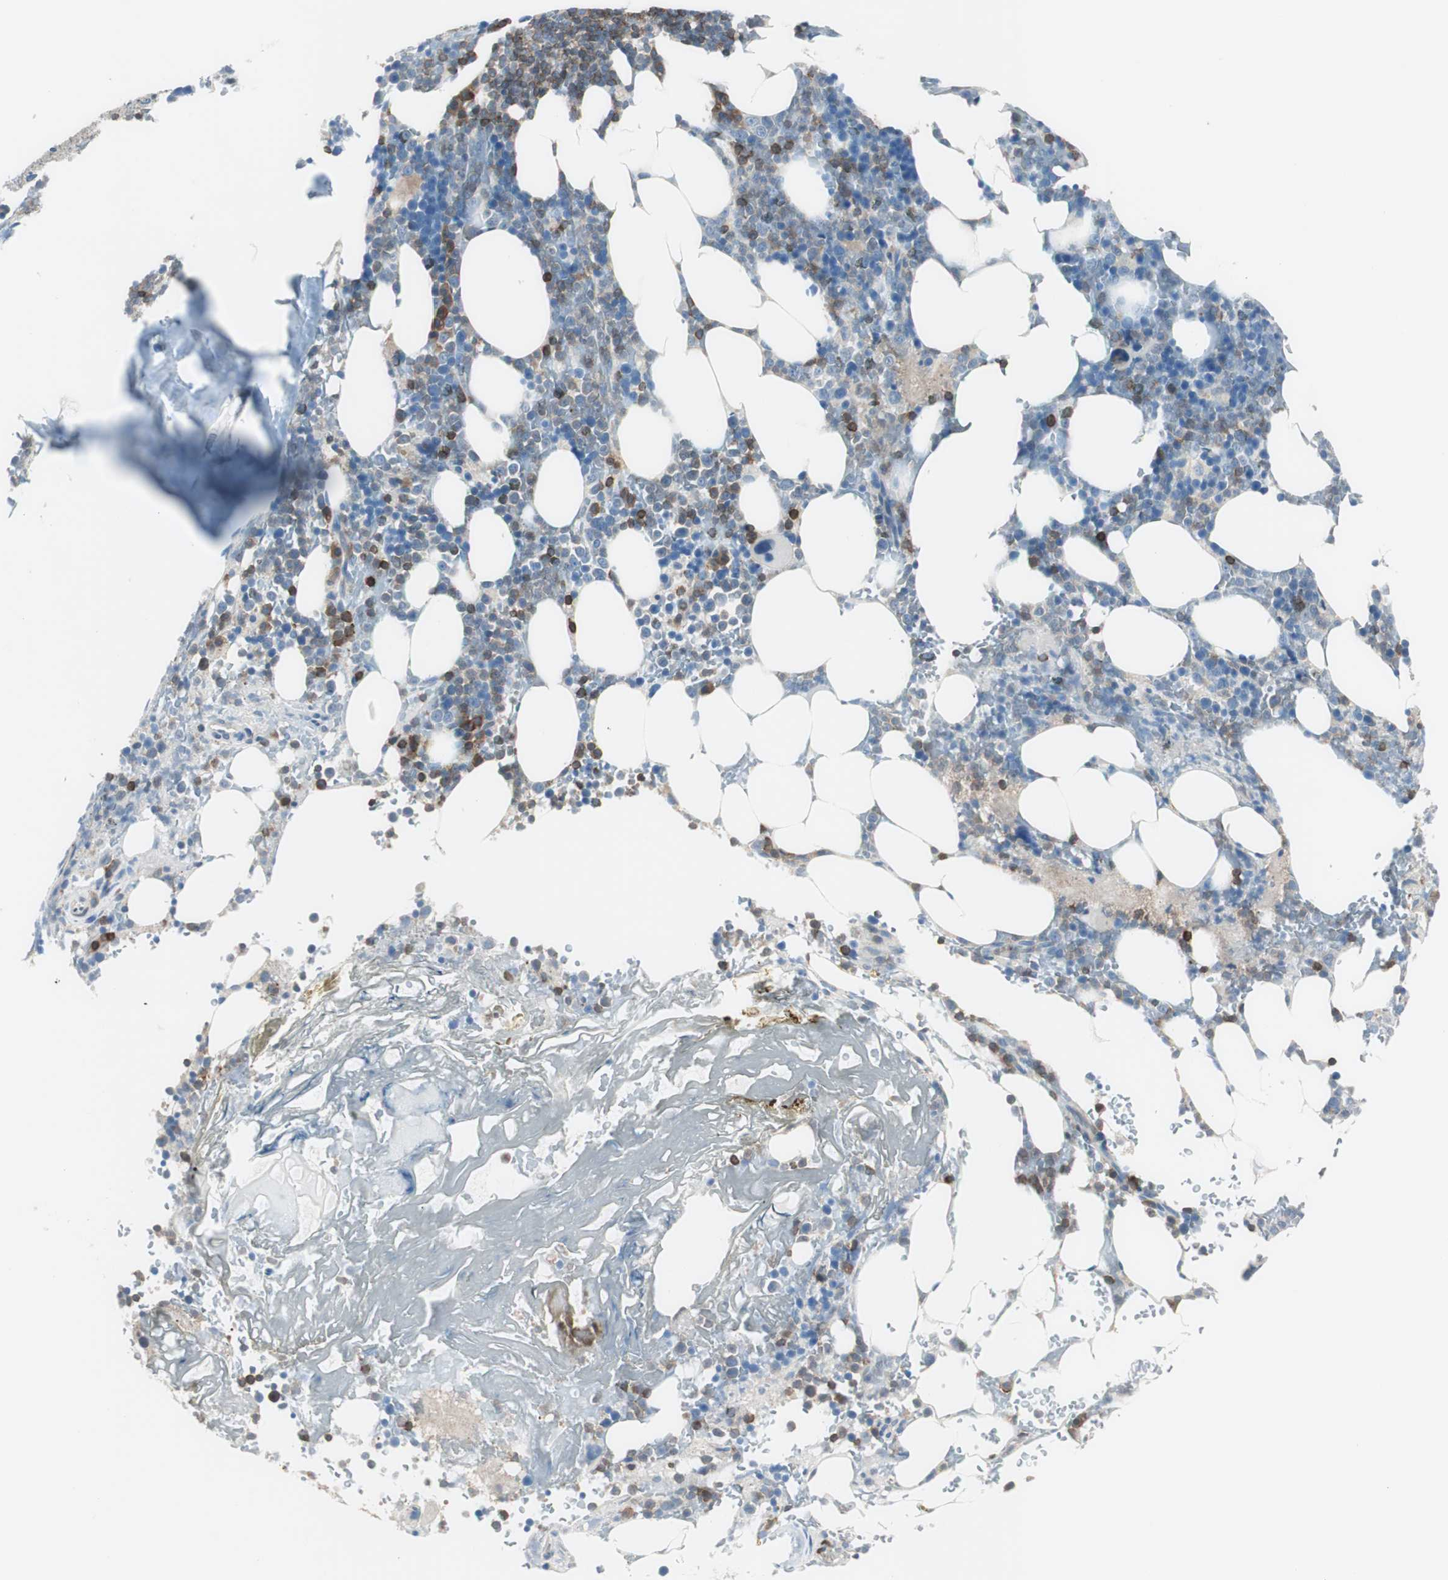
{"staining": {"intensity": "moderate", "quantity": "<25%", "location": "cytoplasmic/membranous"}, "tissue": "bone marrow", "cell_type": "Hematopoietic cells", "image_type": "normal", "snomed": [{"axis": "morphology", "description": "Normal tissue, NOS"}, {"axis": "topography", "description": "Bone marrow"}], "caption": "Normal bone marrow displays moderate cytoplasmic/membranous staining in about <25% of hematopoietic cells The protein of interest is shown in brown color, while the nuclei are stained blue..", "gene": "SLC9A3R1", "patient": {"sex": "female", "age": 73}}